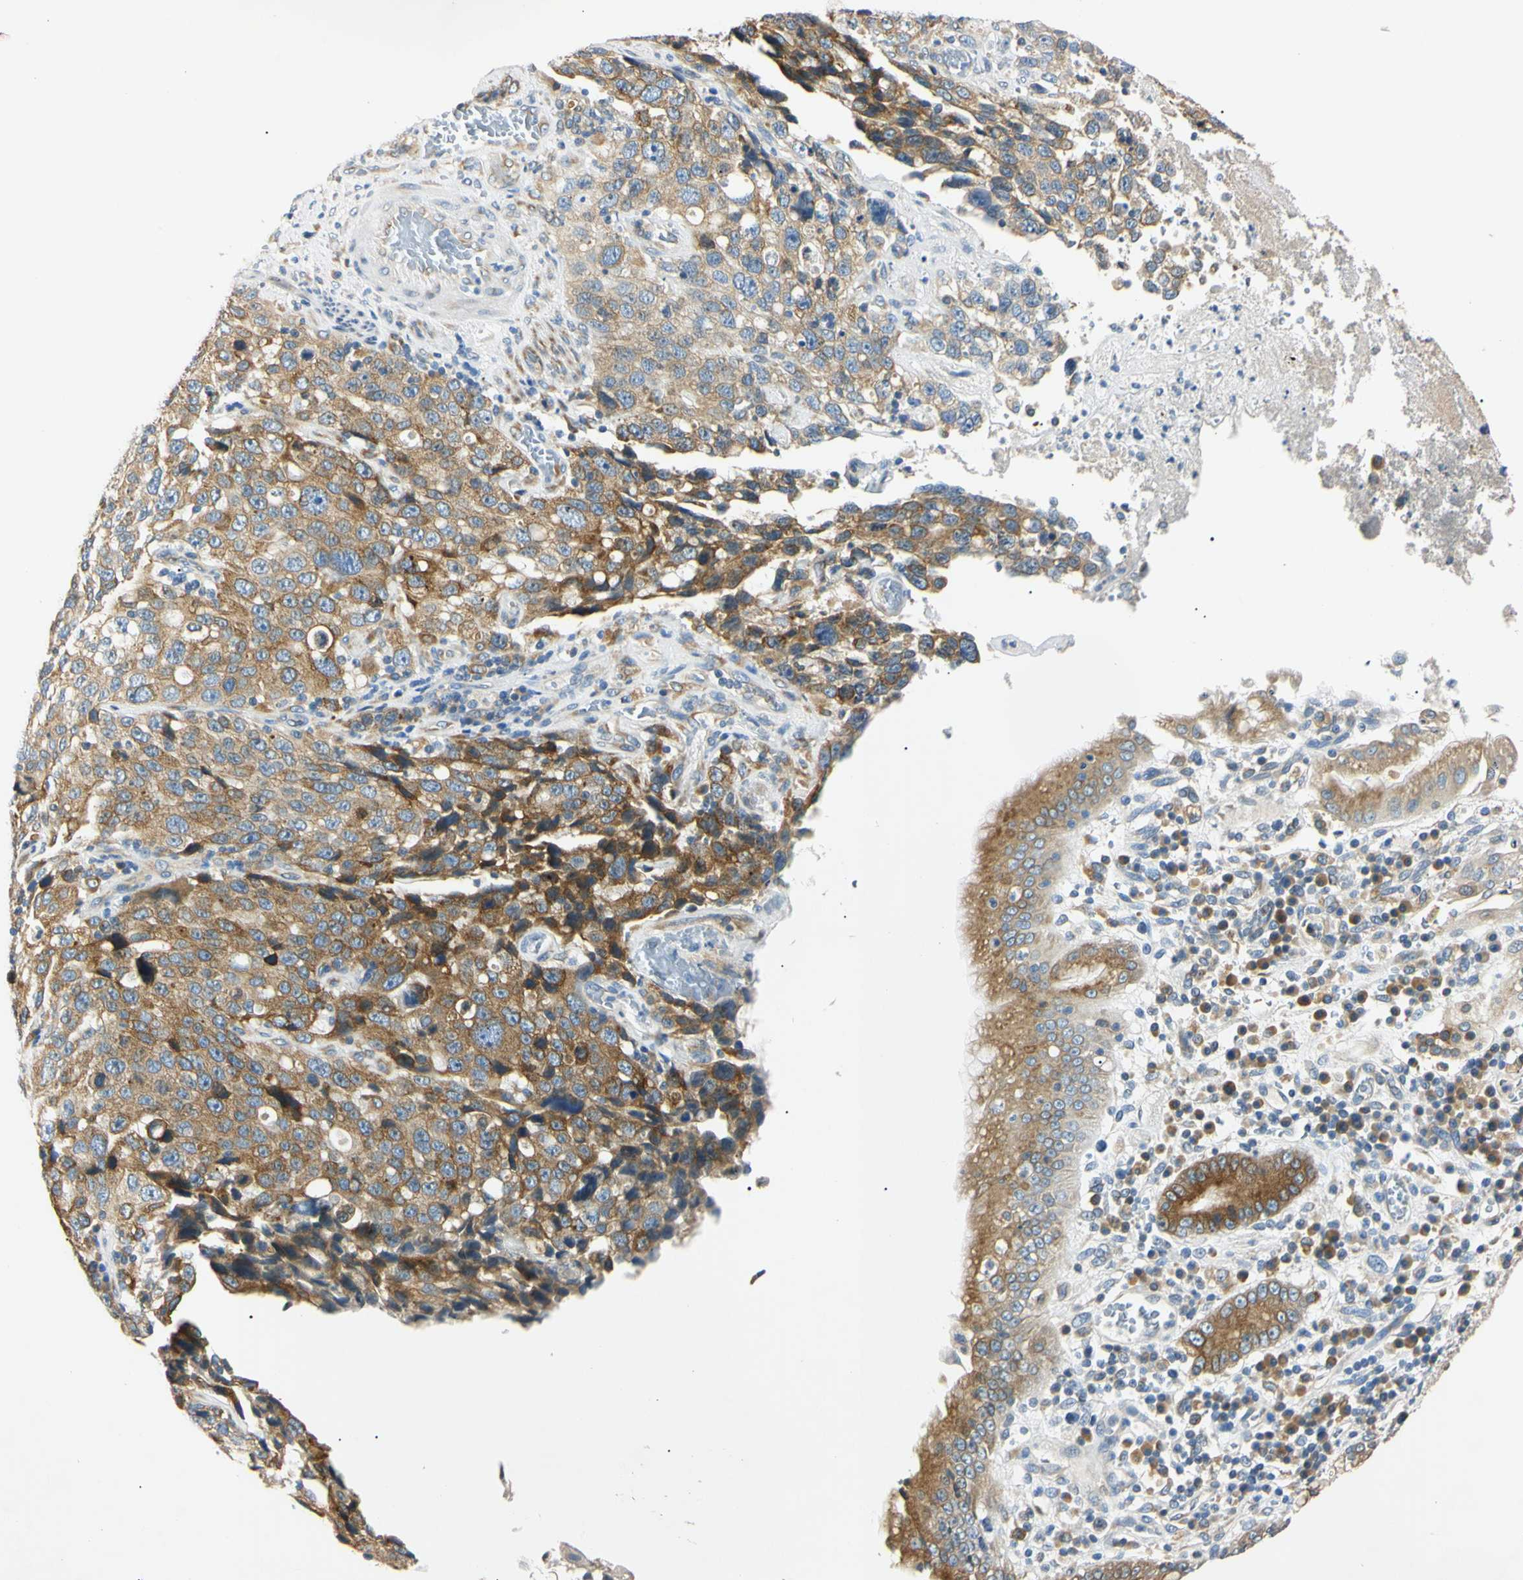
{"staining": {"intensity": "moderate", "quantity": ">75%", "location": "cytoplasmic/membranous"}, "tissue": "stomach cancer", "cell_type": "Tumor cells", "image_type": "cancer", "snomed": [{"axis": "morphology", "description": "Normal tissue, NOS"}, {"axis": "morphology", "description": "Adenocarcinoma, NOS"}, {"axis": "topography", "description": "Stomach"}], "caption": "DAB (3,3'-diaminobenzidine) immunohistochemical staining of stomach cancer (adenocarcinoma) reveals moderate cytoplasmic/membranous protein positivity in approximately >75% of tumor cells.", "gene": "DNAJB12", "patient": {"sex": "male", "age": 48}}